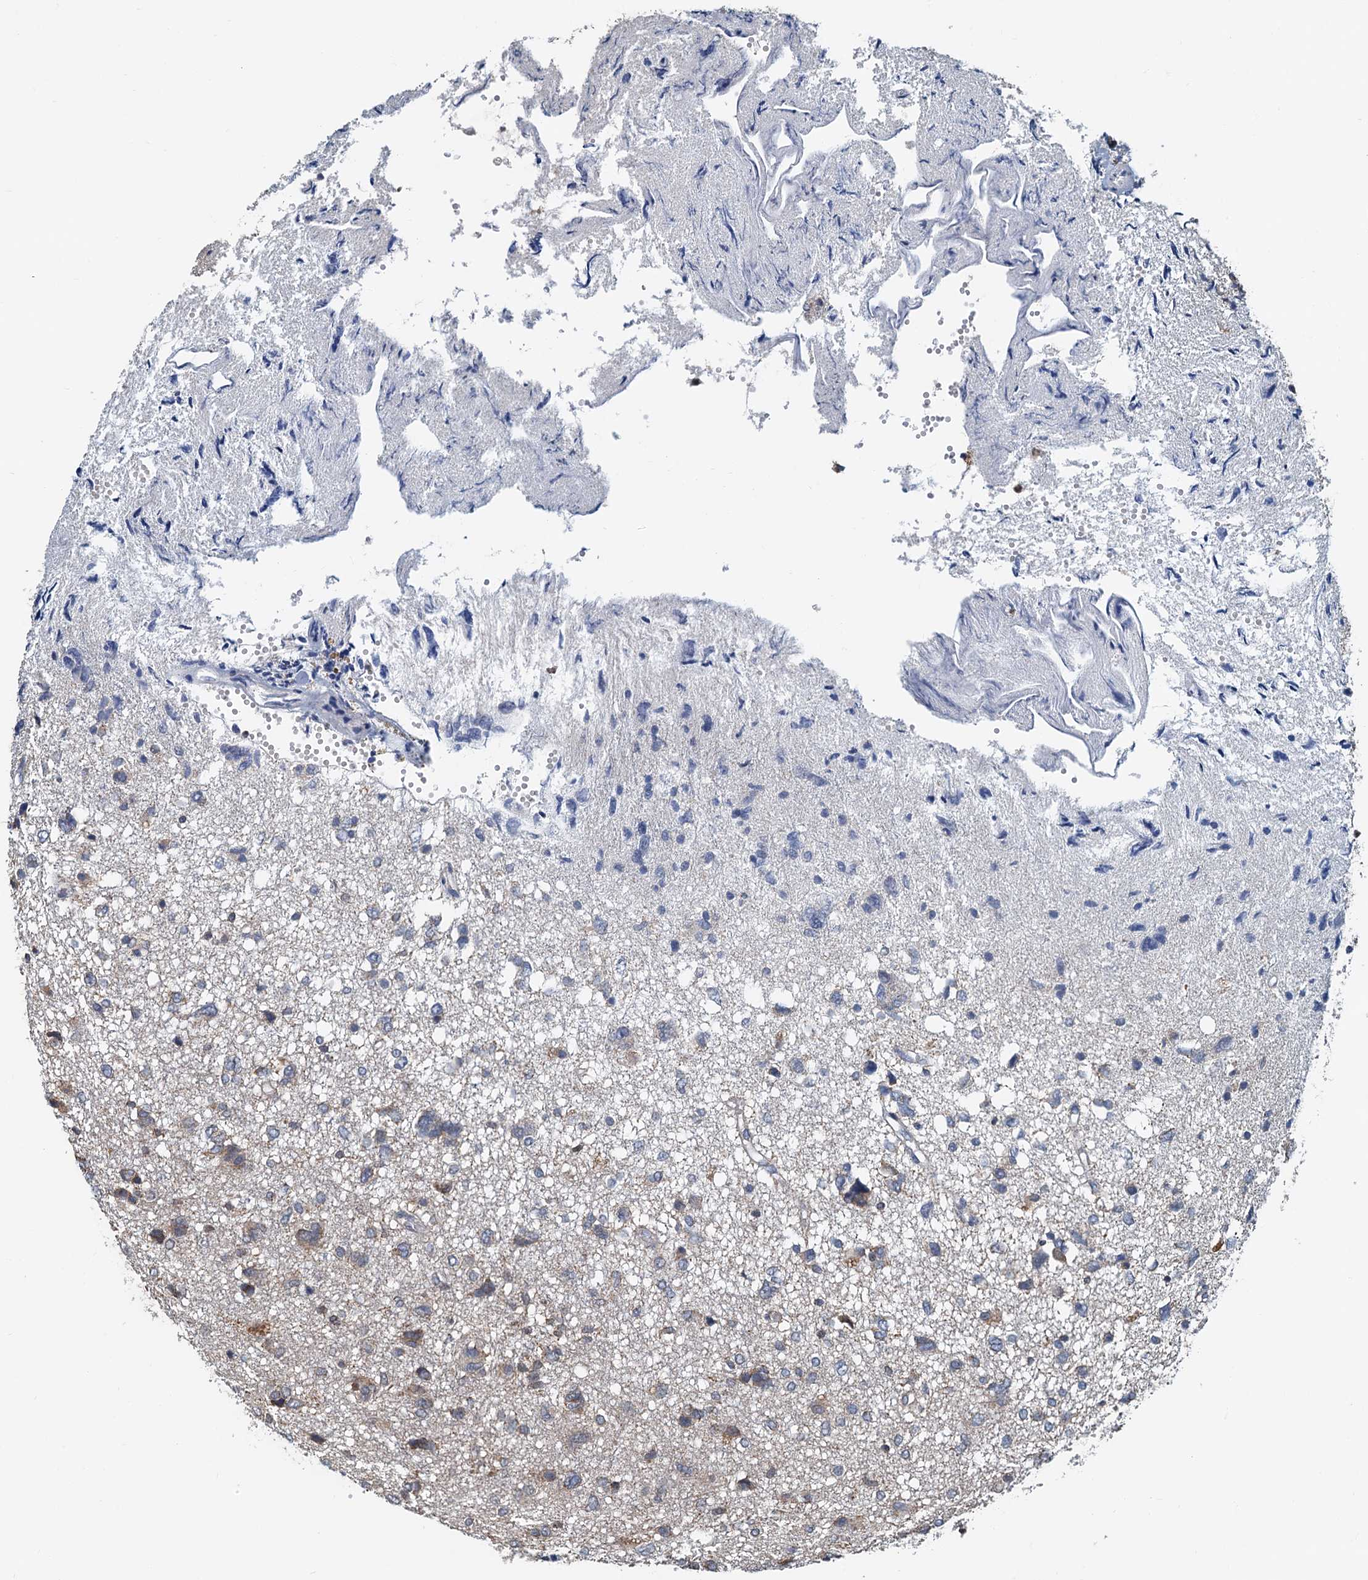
{"staining": {"intensity": "weak", "quantity": "<25%", "location": "cytoplasmic/membranous"}, "tissue": "glioma", "cell_type": "Tumor cells", "image_type": "cancer", "snomed": [{"axis": "morphology", "description": "Glioma, malignant, High grade"}, {"axis": "topography", "description": "Brain"}], "caption": "A histopathology image of malignant glioma (high-grade) stained for a protein shows no brown staining in tumor cells.", "gene": "MCMBP", "patient": {"sex": "female", "age": 59}}